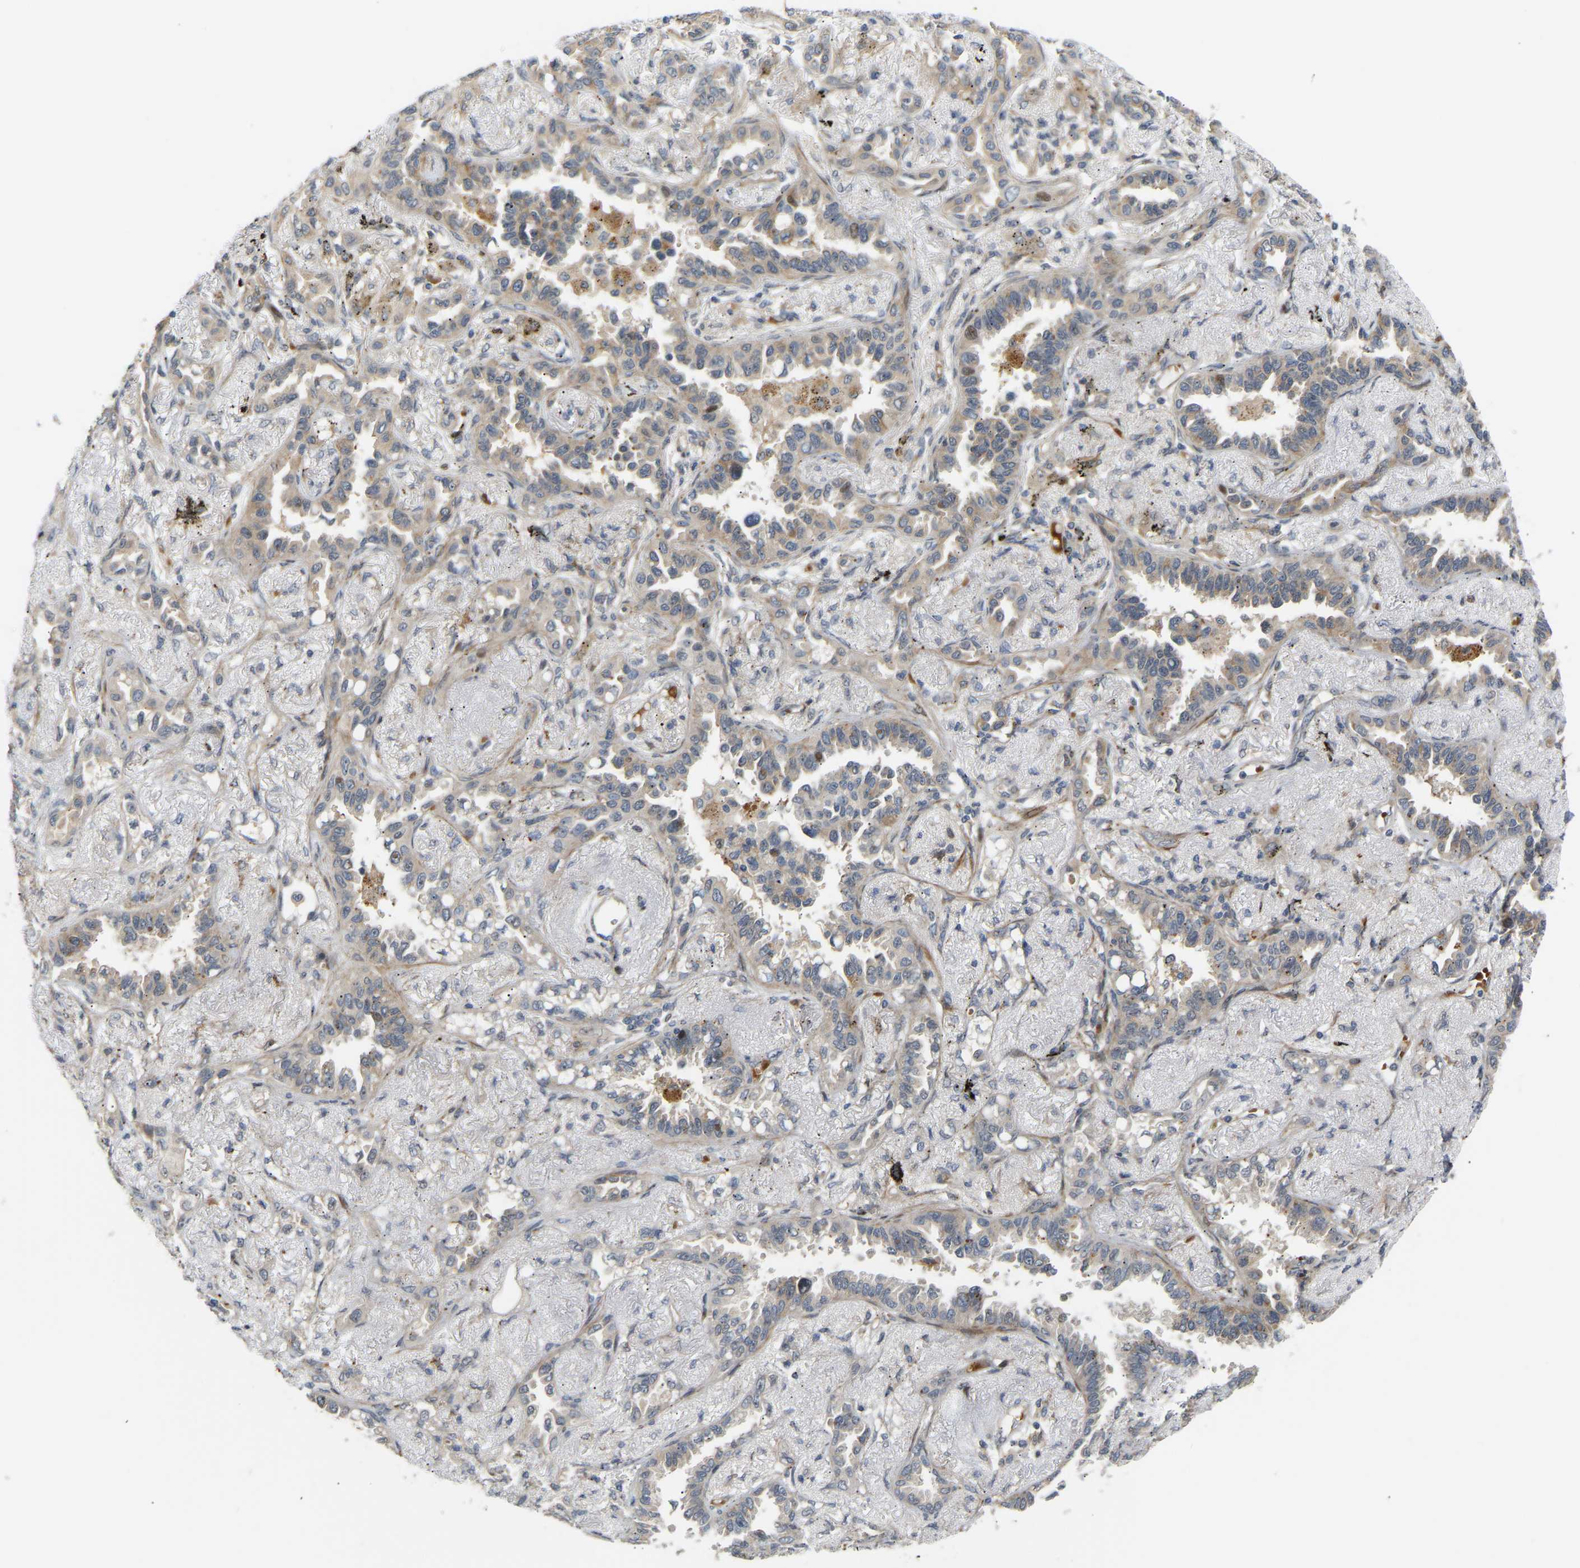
{"staining": {"intensity": "weak", "quantity": "<25%", "location": "cytoplasmic/membranous"}, "tissue": "lung cancer", "cell_type": "Tumor cells", "image_type": "cancer", "snomed": [{"axis": "morphology", "description": "Adenocarcinoma, NOS"}, {"axis": "topography", "description": "Lung"}], "caption": "Tumor cells are negative for protein expression in human adenocarcinoma (lung). The staining was performed using DAB to visualize the protein expression in brown, while the nuclei were stained in blue with hematoxylin (Magnification: 20x).", "gene": "POGLUT2", "patient": {"sex": "male", "age": 59}}